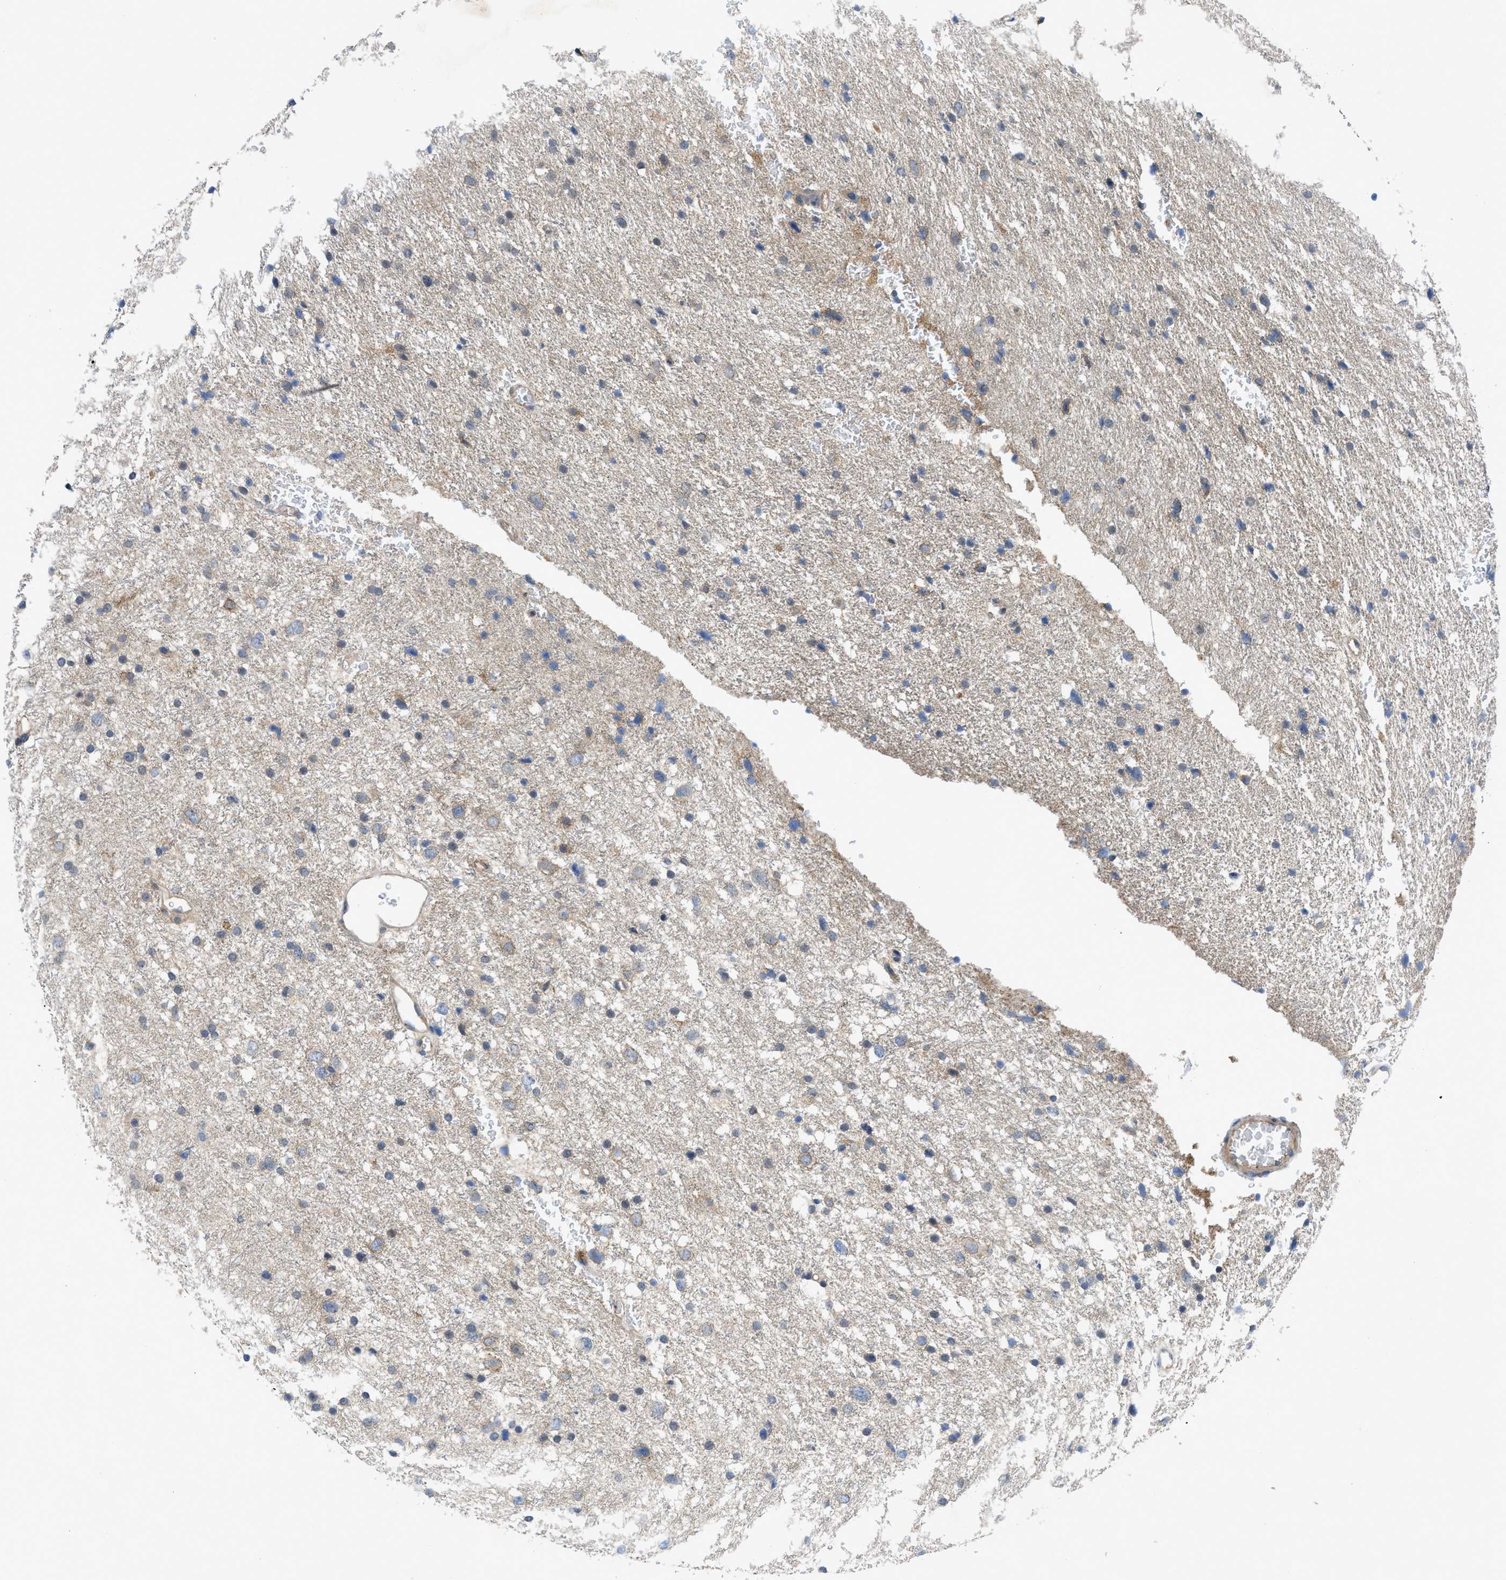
{"staining": {"intensity": "negative", "quantity": "none", "location": "none"}, "tissue": "glioma", "cell_type": "Tumor cells", "image_type": "cancer", "snomed": [{"axis": "morphology", "description": "Glioma, malignant, Low grade"}, {"axis": "topography", "description": "Brain"}], "caption": "Human malignant glioma (low-grade) stained for a protein using IHC reveals no positivity in tumor cells.", "gene": "PANX1", "patient": {"sex": "female", "age": 37}}